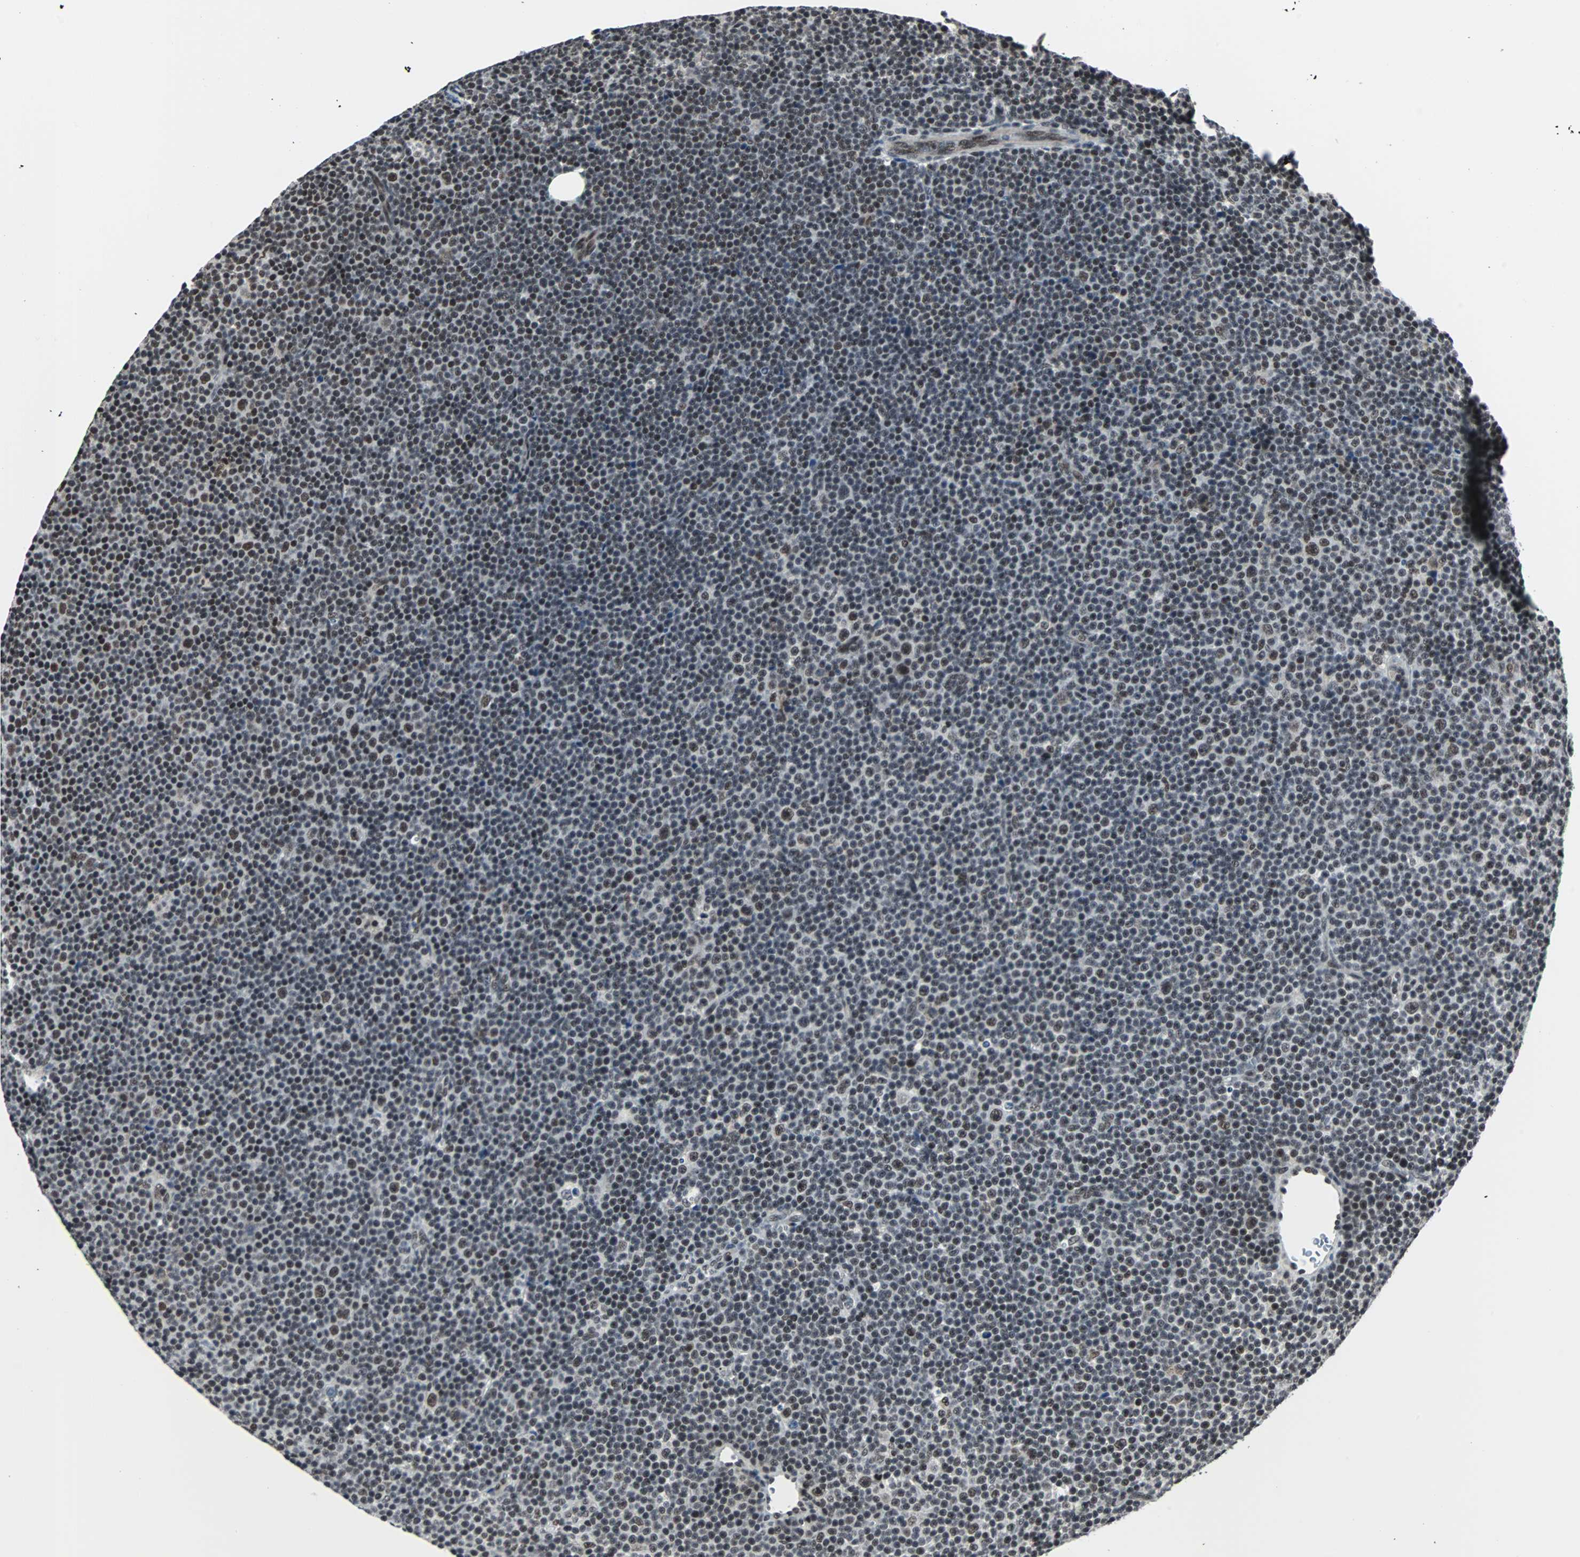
{"staining": {"intensity": "moderate", "quantity": ">75%", "location": "nuclear"}, "tissue": "lymphoma", "cell_type": "Tumor cells", "image_type": "cancer", "snomed": [{"axis": "morphology", "description": "Malignant lymphoma, non-Hodgkin's type, Low grade"}, {"axis": "topography", "description": "Lymph node"}], "caption": "Immunohistochemical staining of human malignant lymphoma, non-Hodgkin's type (low-grade) demonstrates medium levels of moderate nuclear staining in approximately >75% of tumor cells.", "gene": "TERF2IP", "patient": {"sex": "female", "age": 67}}